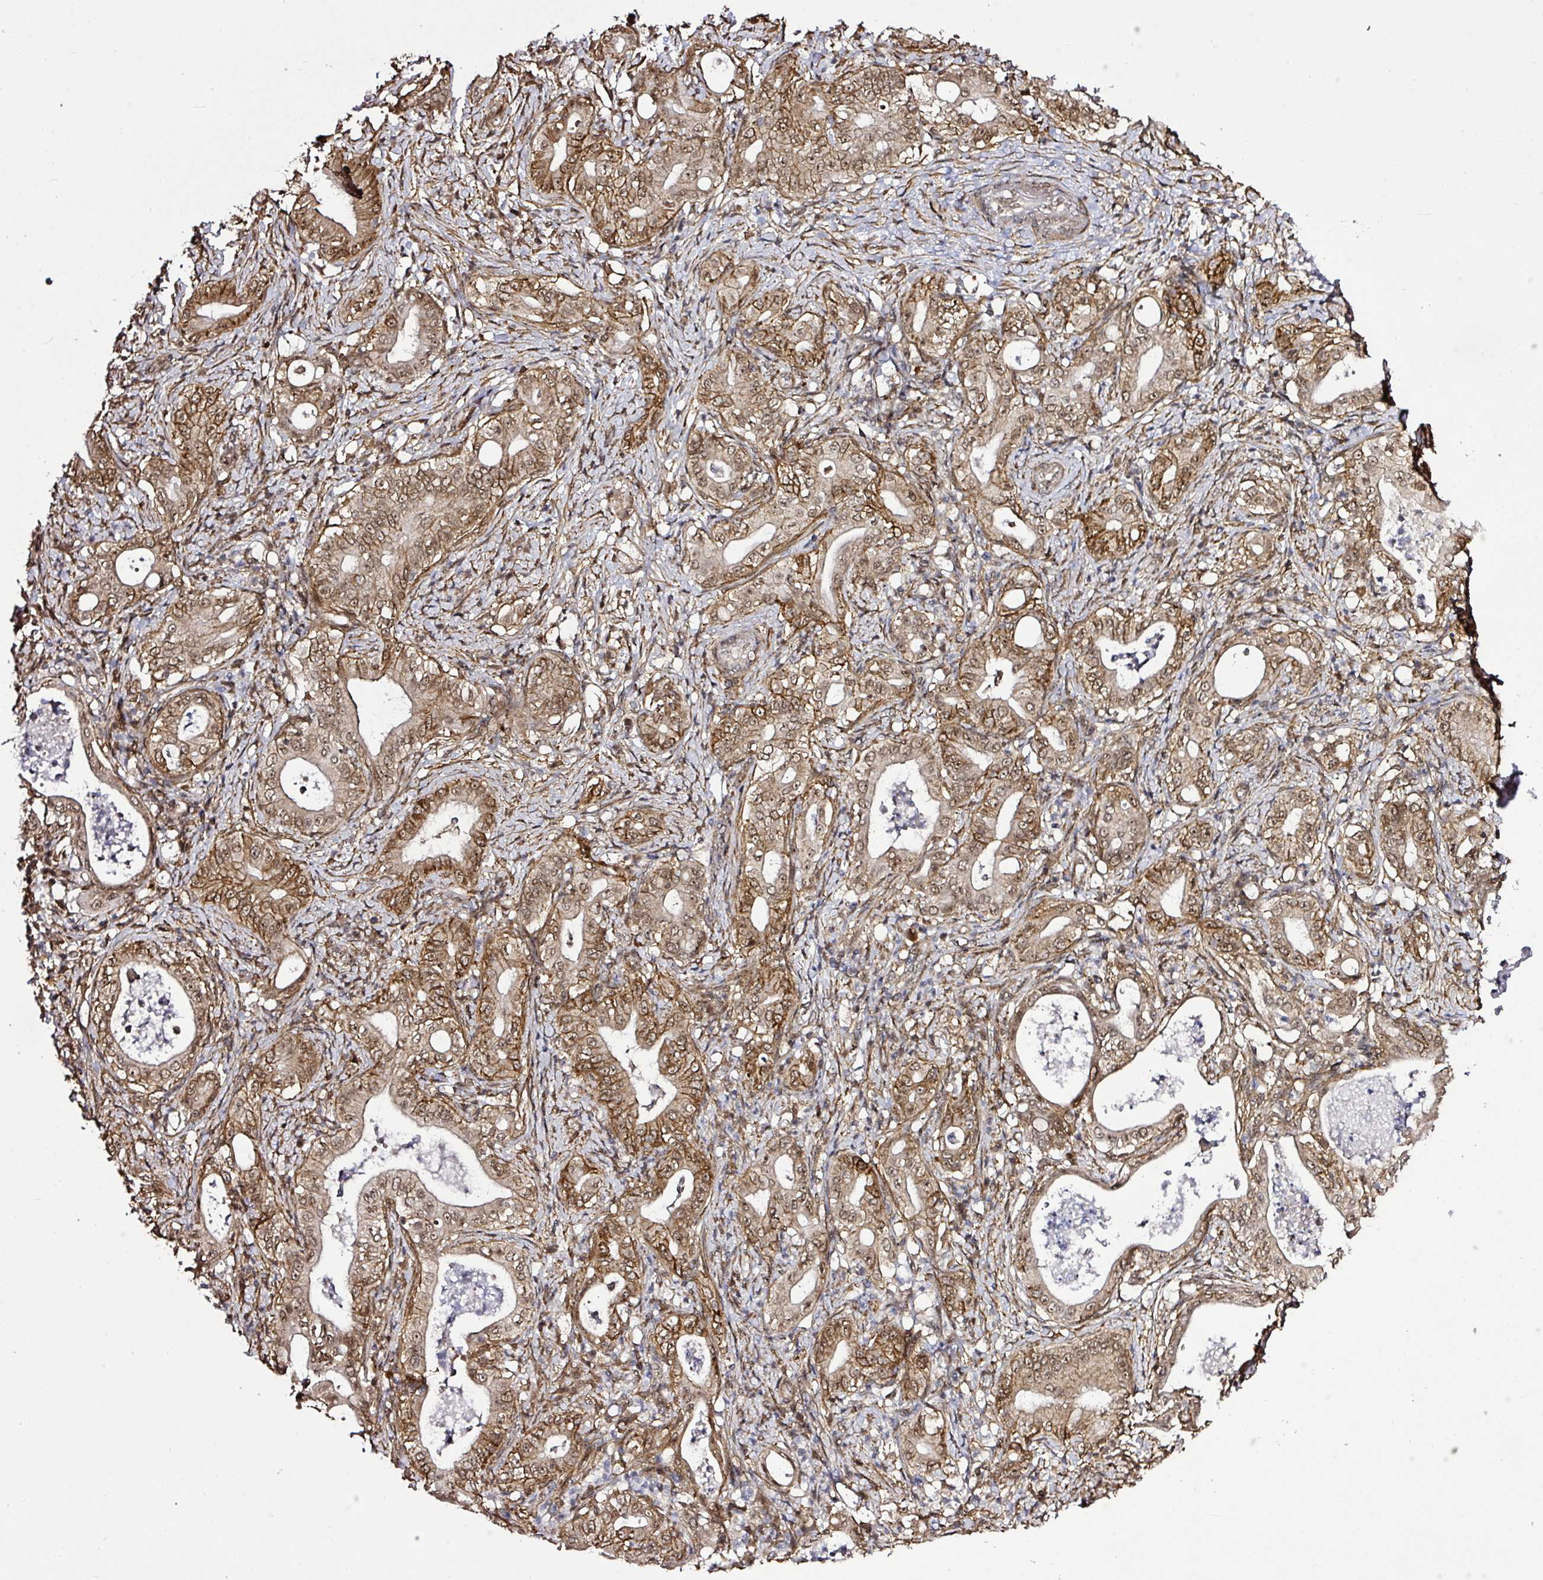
{"staining": {"intensity": "moderate", "quantity": ">75%", "location": "cytoplasmic/membranous,nuclear"}, "tissue": "pancreatic cancer", "cell_type": "Tumor cells", "image_type": "cancer", "snomed": [{"axis": "morphology", "description": "Adenocarcinoma, NOS"}, {"axis": "topography", "description": "Pancreas"}], "caption": "Immunohistochemistry micrograph of pancreatic cancer stained for a protein (brown), which shows medium levels of moderate cytoplasmic/membranous and nuclear expression in approximately >75% of tumor cells.", "gene": "FAM153A", "patient": {"sex": "male", "age": 71}}